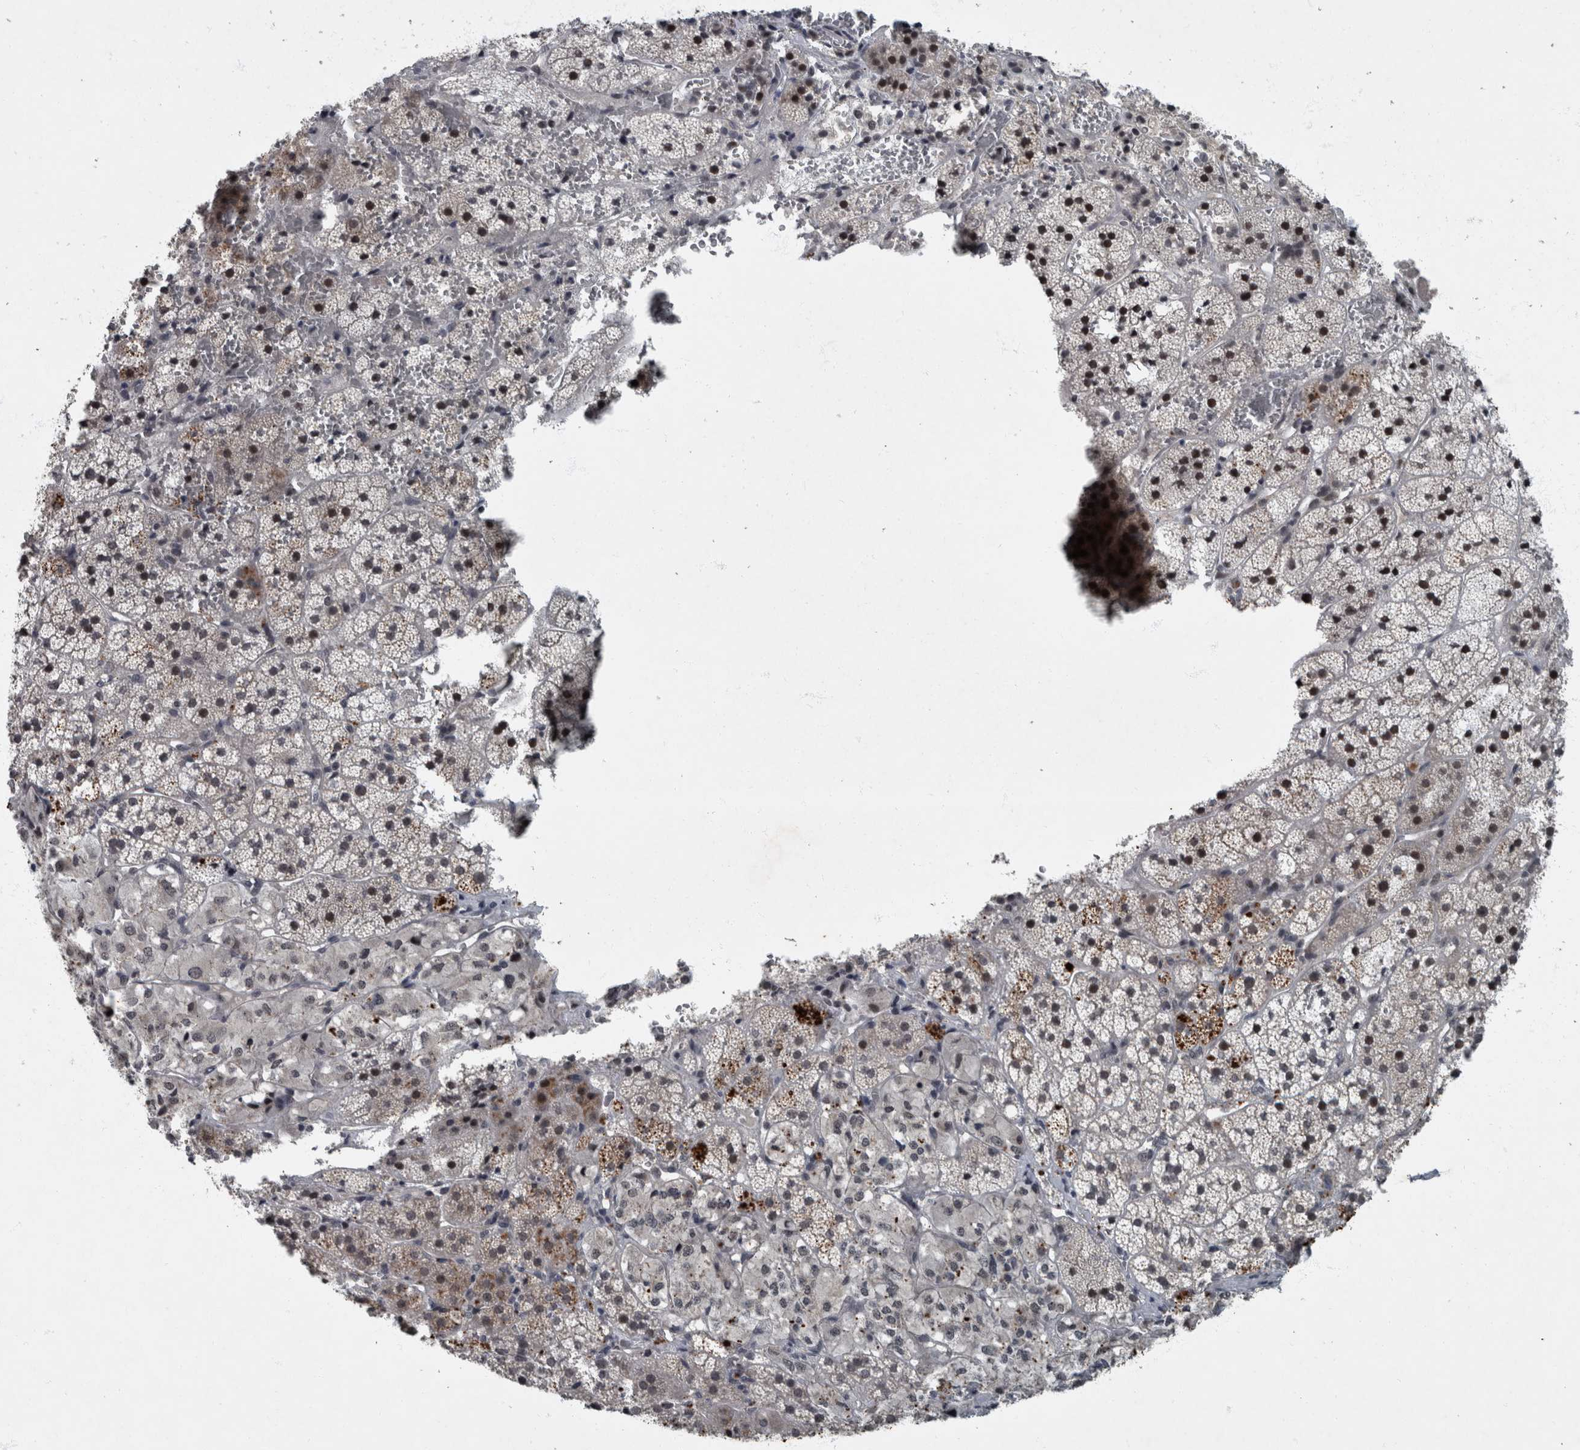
{"staining": {"intensity": "moderate", "quantity": "25%-75%", "location": "nuclear"}, "tissue": "adrenal gland", "cell_type": "Glandular cells", "image_type": "normal", "snomed": [{"axis": "morphology", "description": "Normal tissue, NOS"}, {"axis": "topography", "description": "Adrenal gland"}], "caption": "Protein staining of unremarkable adrenal gland demonstrates moderate nuclear expression in about 25%-75% of glandular cells.", "gene": "WDR33", "patient": {"sex": "female", "age": 44}}